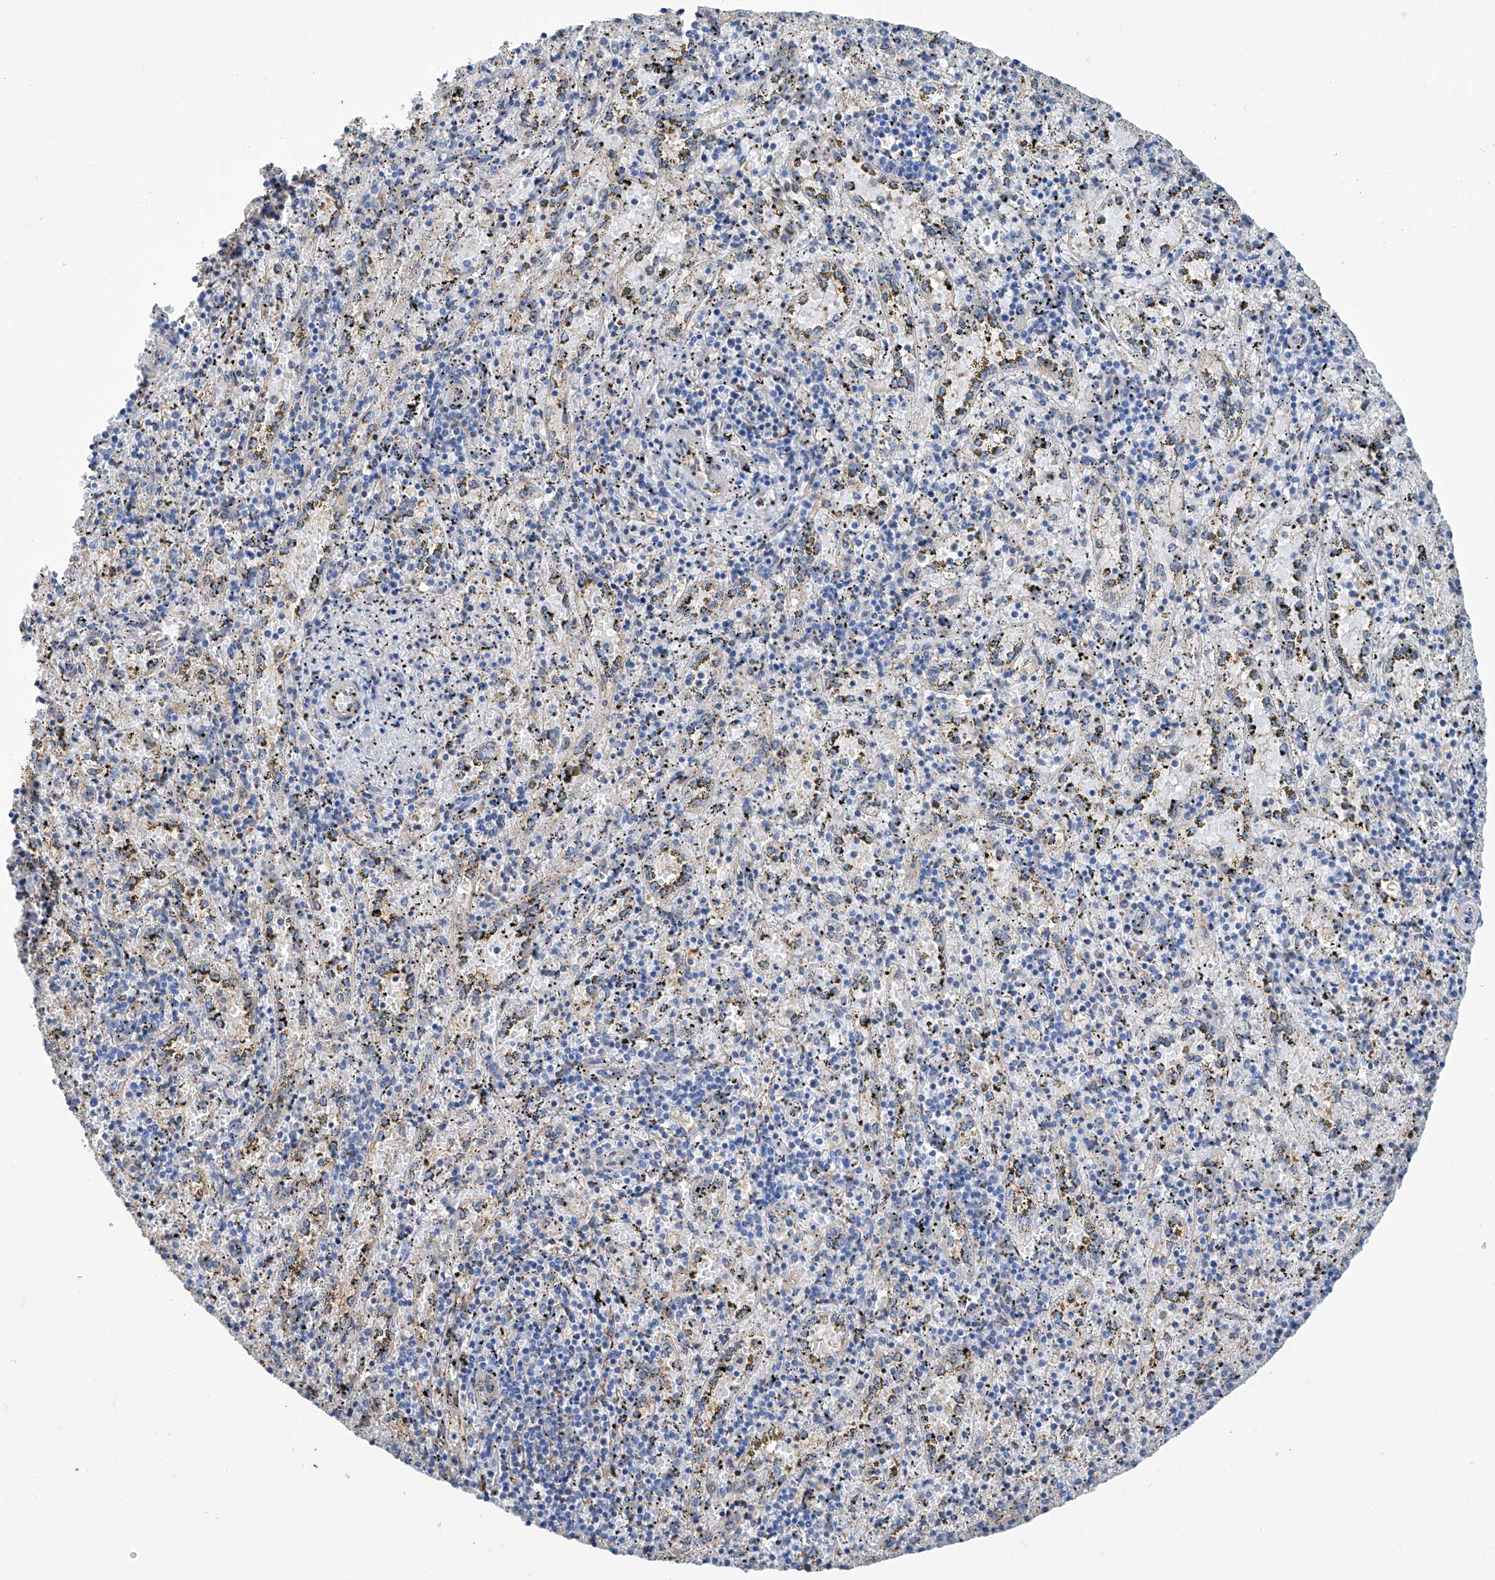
{"staining": {"intensity": "weak", "quantity": "25%-75%", "location": "cytoplasmic/membranous"}, "tissue": "spleen", "cell_type": "Cells in red pulp", "image_type": "normal", "snomed": [{"axis": "morphology", "description": "Normal tissue, NOS"}, {"axis": "topography", "description": "Spleen"}], "caption": "Brown immunohistochemical staining in normal human spleen reveals weak cytoplasmic/membranous positivity in approximately 25%-75% of cells in red pulp.", "gene": "GPT", "patient": {"sex": "male", "age": 11}}